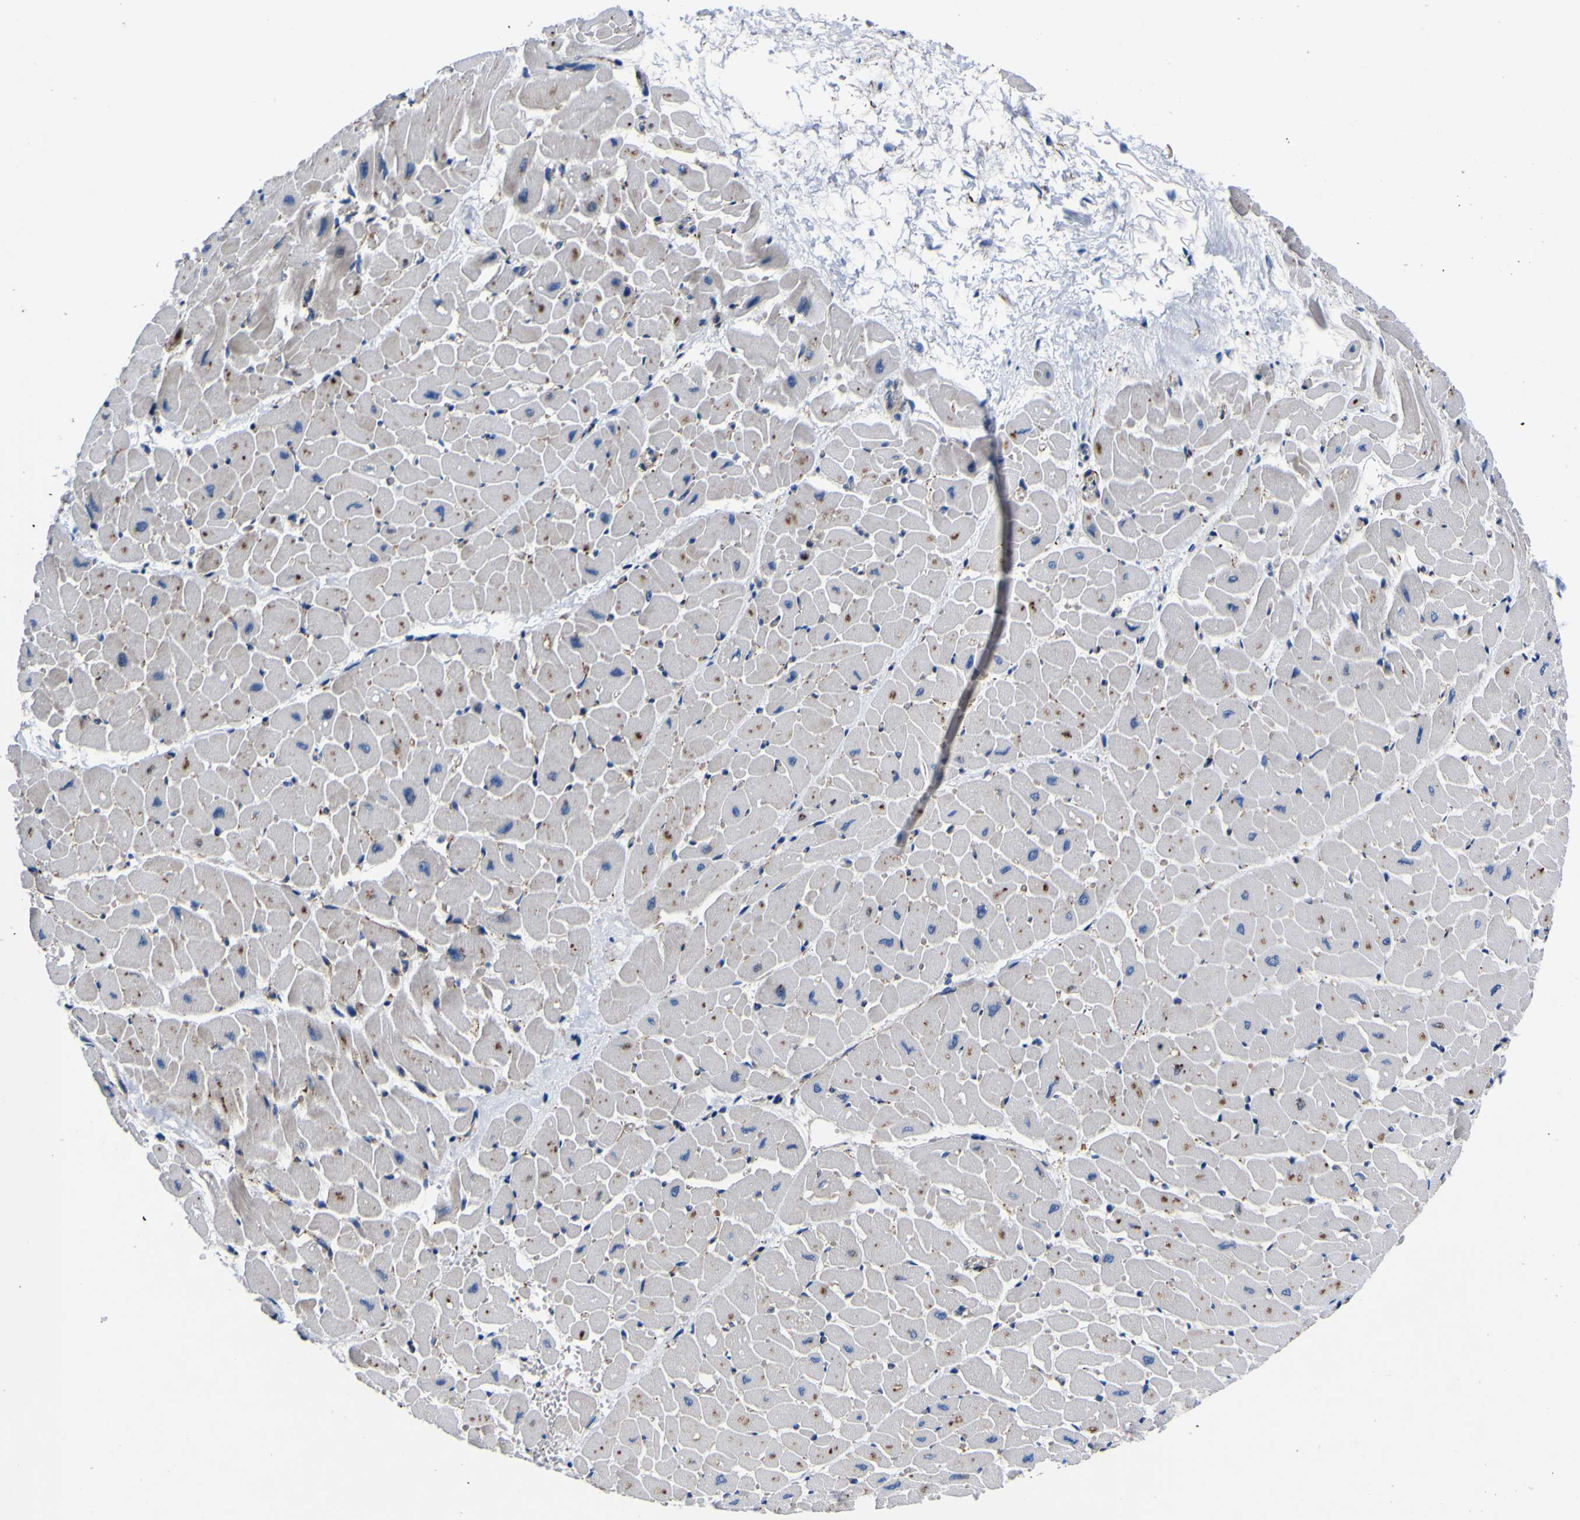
{"staining": {"intensity": "moderate", "quantity": "25%-75%", "location": "cytoplasmic/membranous"}, "tissue": "heart muscle", "cell_type": "Cardiomyocytes", "image_type": "normal", "snomed": [{"axis": "morphology", "description": "Normal tissue, NOS"}, {"axis": "topography", "description": "Heart"}], "caption": "IHC (DAB (3,3'-diaminobenzidine)) staining of benign heart muscle reveals moderate cytoplasmic/membranous protein positivity in approximately 25%-75% of cardiomyocytes.", "gene": "AGAP3", "patient": {"sex": "male", "age": 45}}